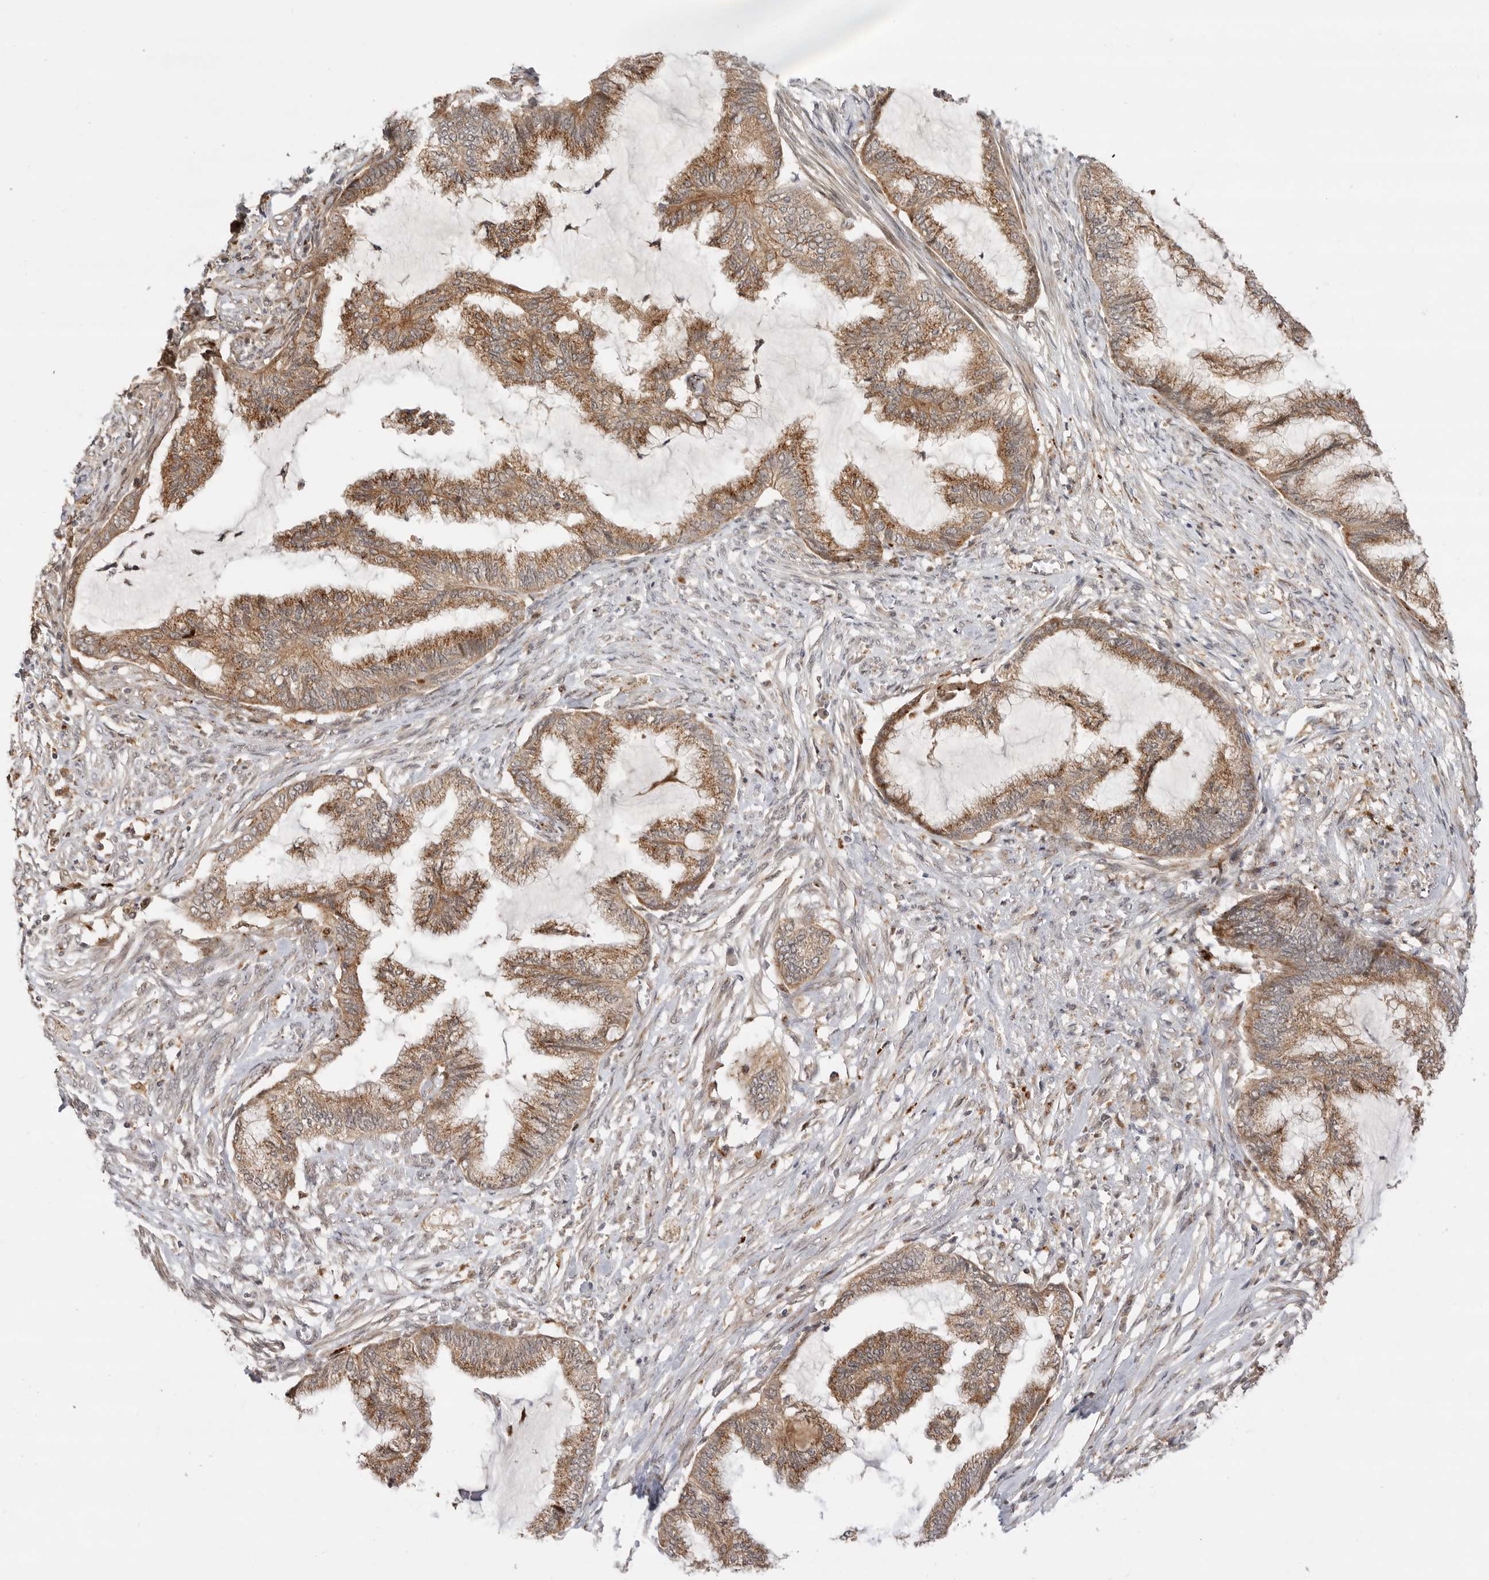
{"staining": {"intensity": "moderate", "quantity": ">75%", "location": "cytoplasmic/membranous"}, "tissue": "endometrial cancer", "cell_type": "Tumor cells", "image_type": "cancer", "snomed": [{"axis": "morphology", "description": "Adenocarcinoma, NOS"}, {"axis": "topography", "description": "Endometrium"}], "caption": "Immunohistochemical staining of human endometrial cancer (adenocarcinoma) demonstrates moderate cytoplasmic/membranous protein expression in approximately >75% of tumor cells. (DAB (3,3'-diaminobenzidine) IHC with brightfield microscopy, high magnification).", "gene": "CSNK1G3", "patient": {"sex": "female", "age": 86}}